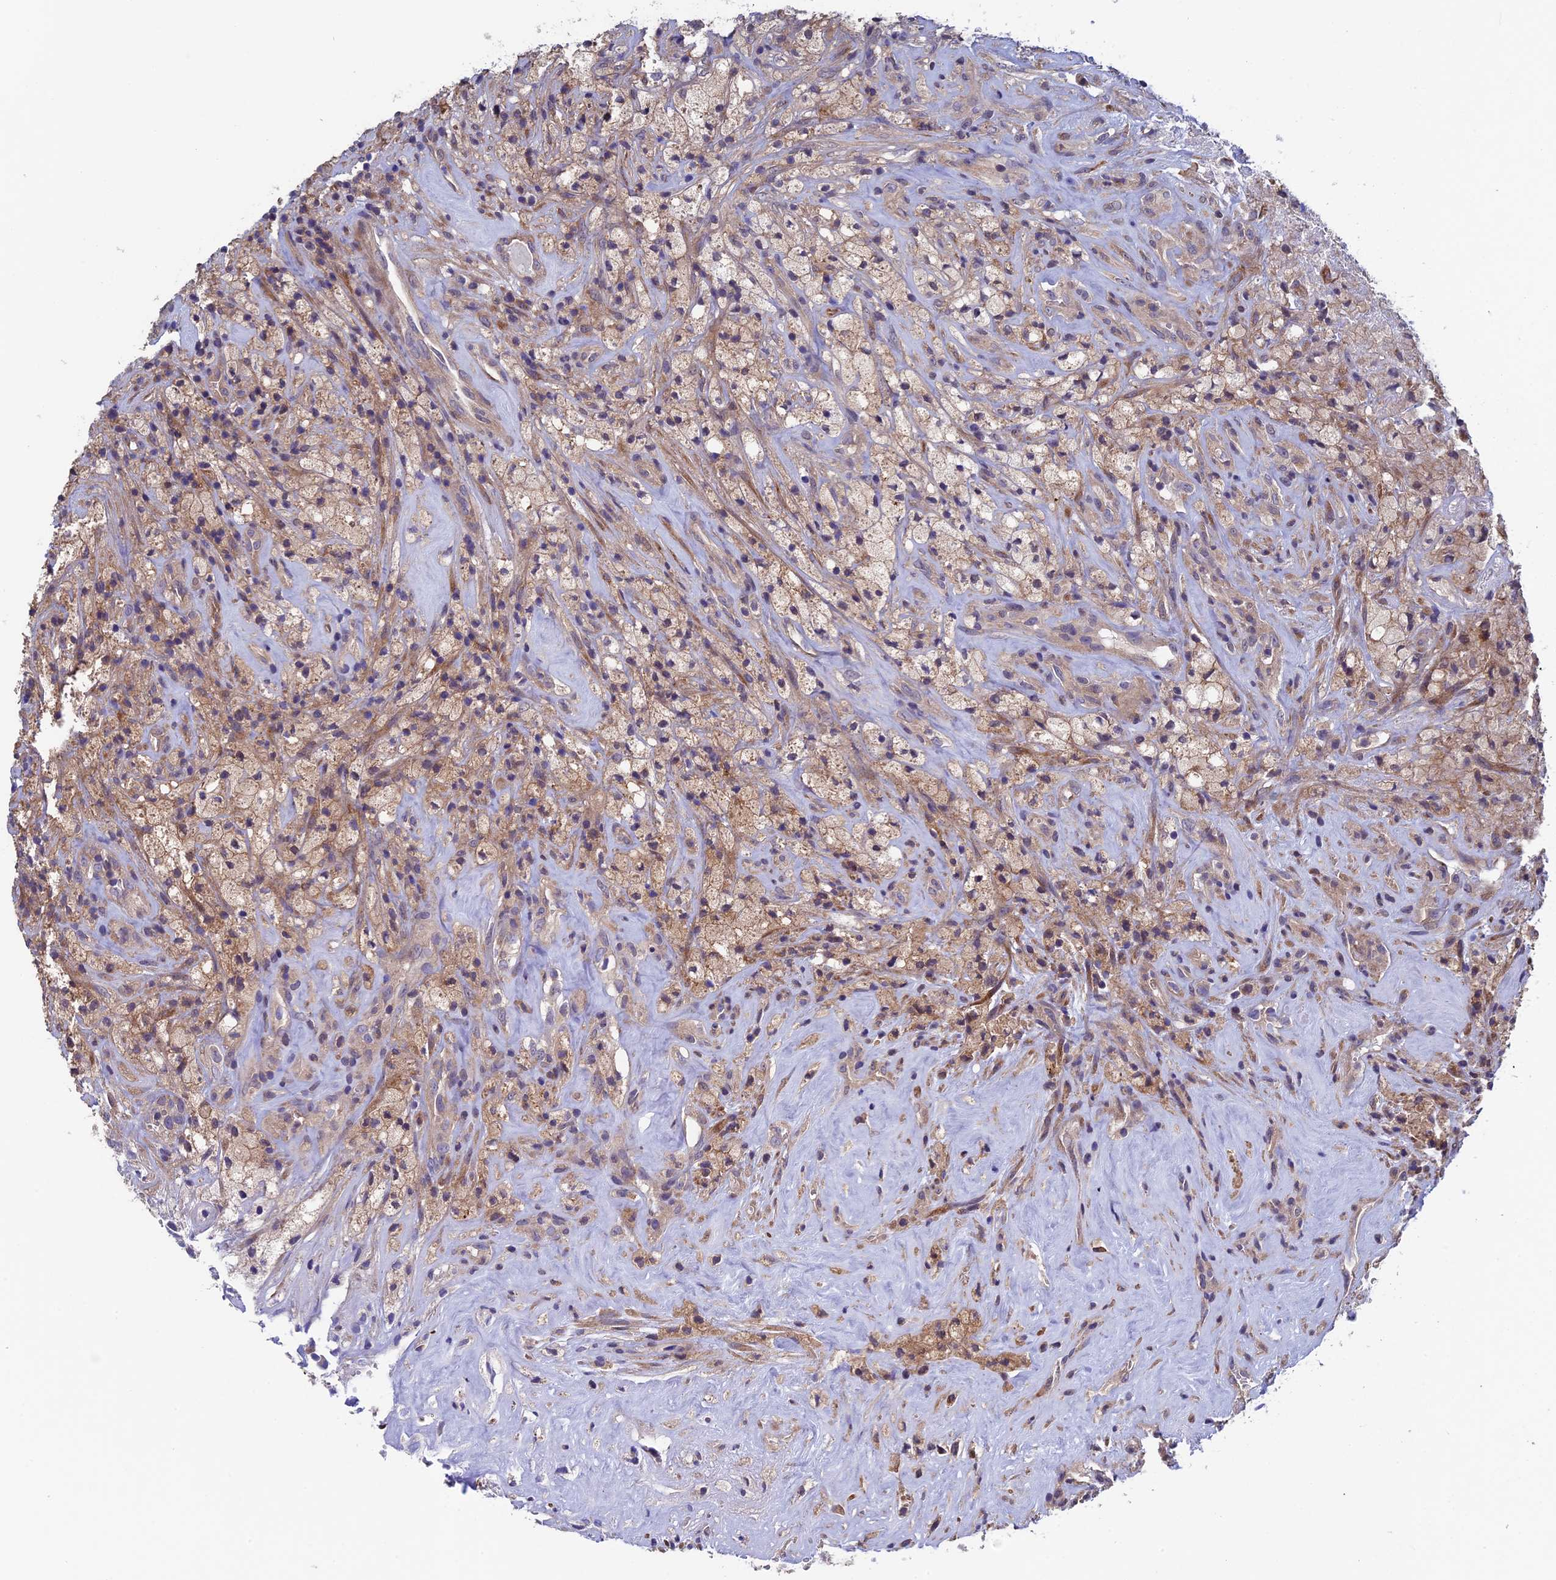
{"staining": {"intensity": "weak", "quantity": ">75%", "location": "cytoplasmic/membranous"}, "tissue": "glioma", "cell_type": "Tumor cells", "image_type": "cancer", "snomed": [{"axis": "morphology", "description": "Glioma, malignant, High grade"}, {"axis": "topography", "description": "Brain"}], "caption": "Immunohistochemistry (IHC) (DAB (3,3'-diaminobenzidine)) staining of glioma demonstrates weak cytoplasmic/membranous protein staining in approximately >75% of tumor cells. The protein of interest is stained brown, and the nuclei are stained in blue (DAB IHC with brightfield microscopy, high magnification).", "gene": "LCMT1", "patient": {"sex": "male", "age": 69}}